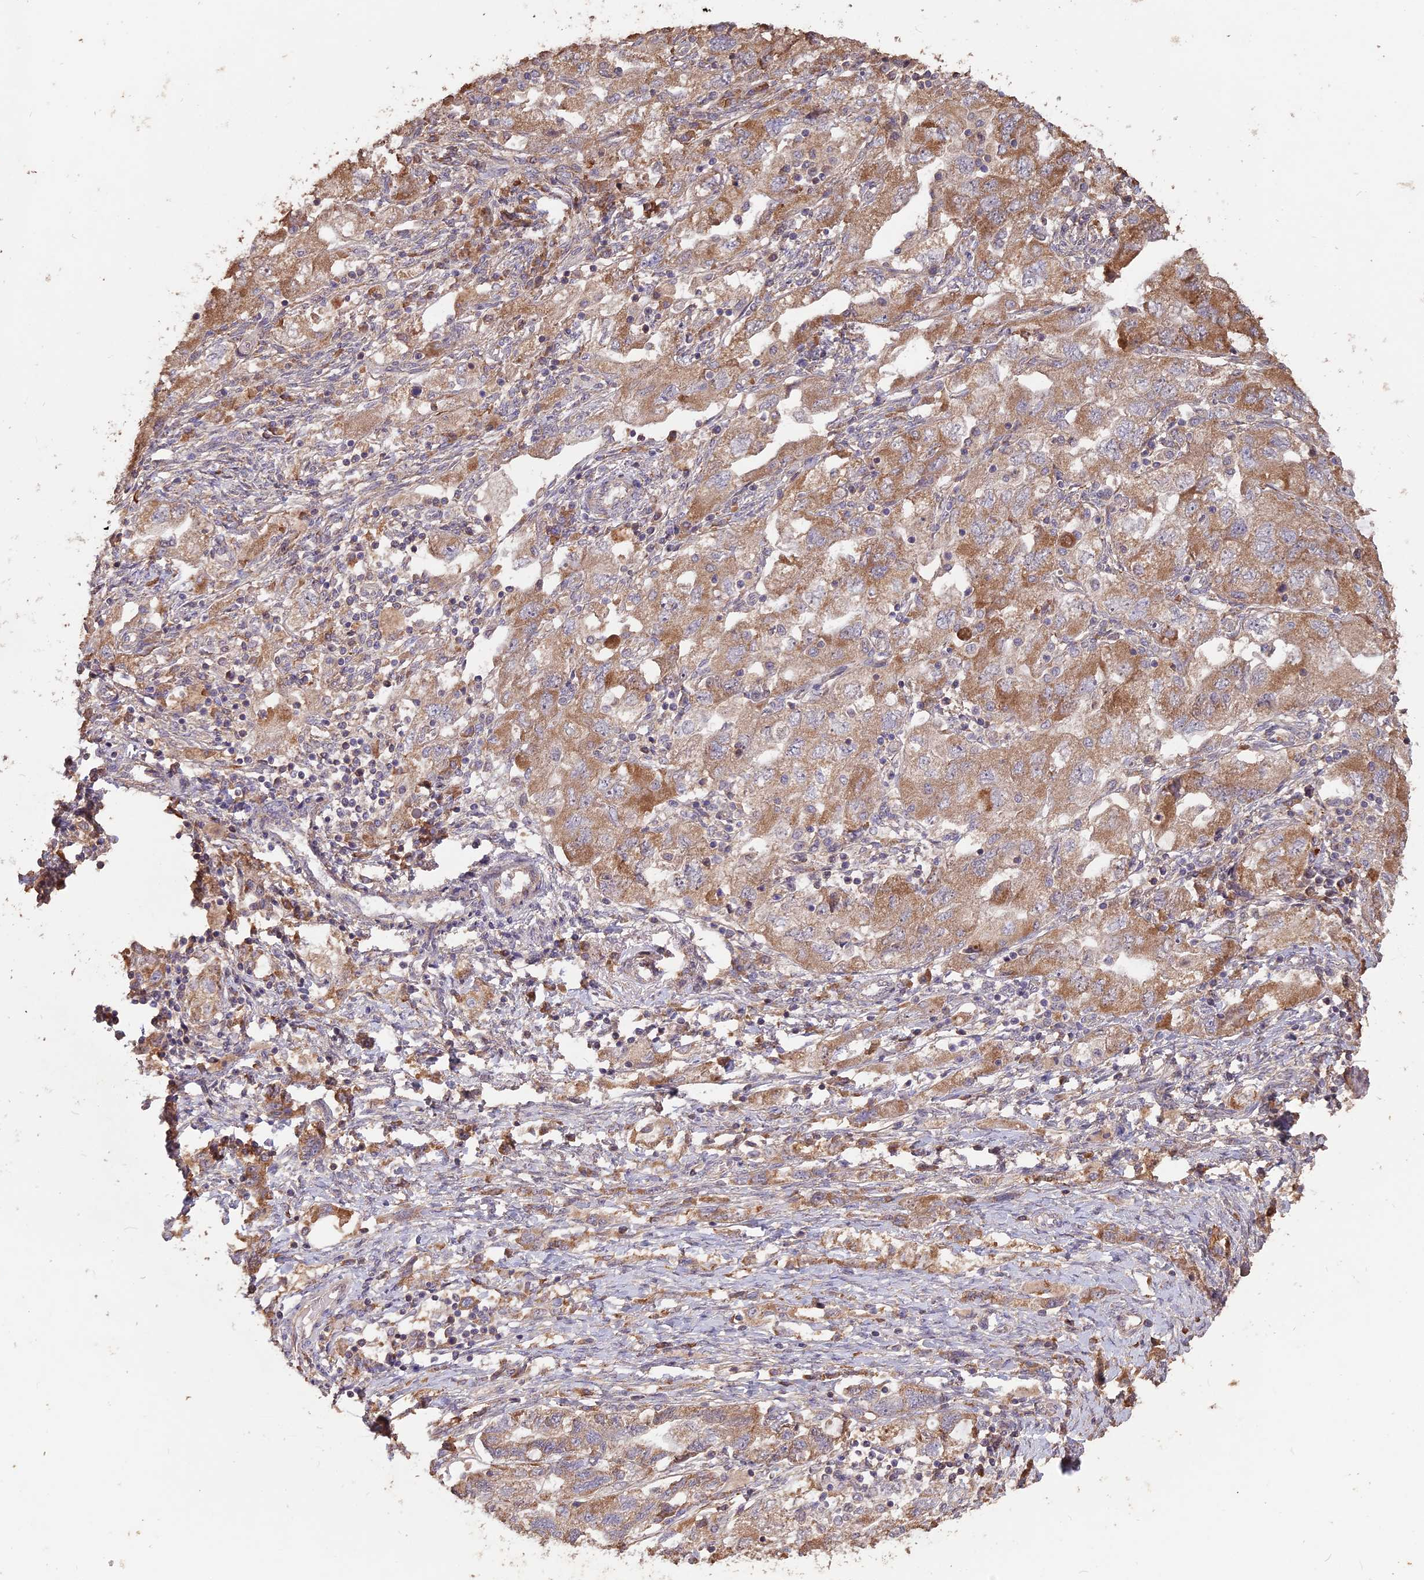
{"staining": {"intensity": "moderate", "quantity": ">75%", "location": "cytoplasmic/membranous"}, "tissue": "ovarian cancer", "cell_type": "Tumor cells", "image_type": "cancer", "snomed": [{"axis": "morphology", "description": "Carcinoma, NOS"}, {"axis": "morphology", "description": "Cystadenocarcinoma, serous, NOS"}, {"axis": "topography", "description": "Ovary"}], "caption": "Immunohistochemical staining of ovarian serous cystadenocarcinoma shows medium levels of moderate cytoplasmic/membranous protein expression in approximately >75% of tumor cells.", "gene": "LAYN", "patient": {"sex": "female", "age": 69}}